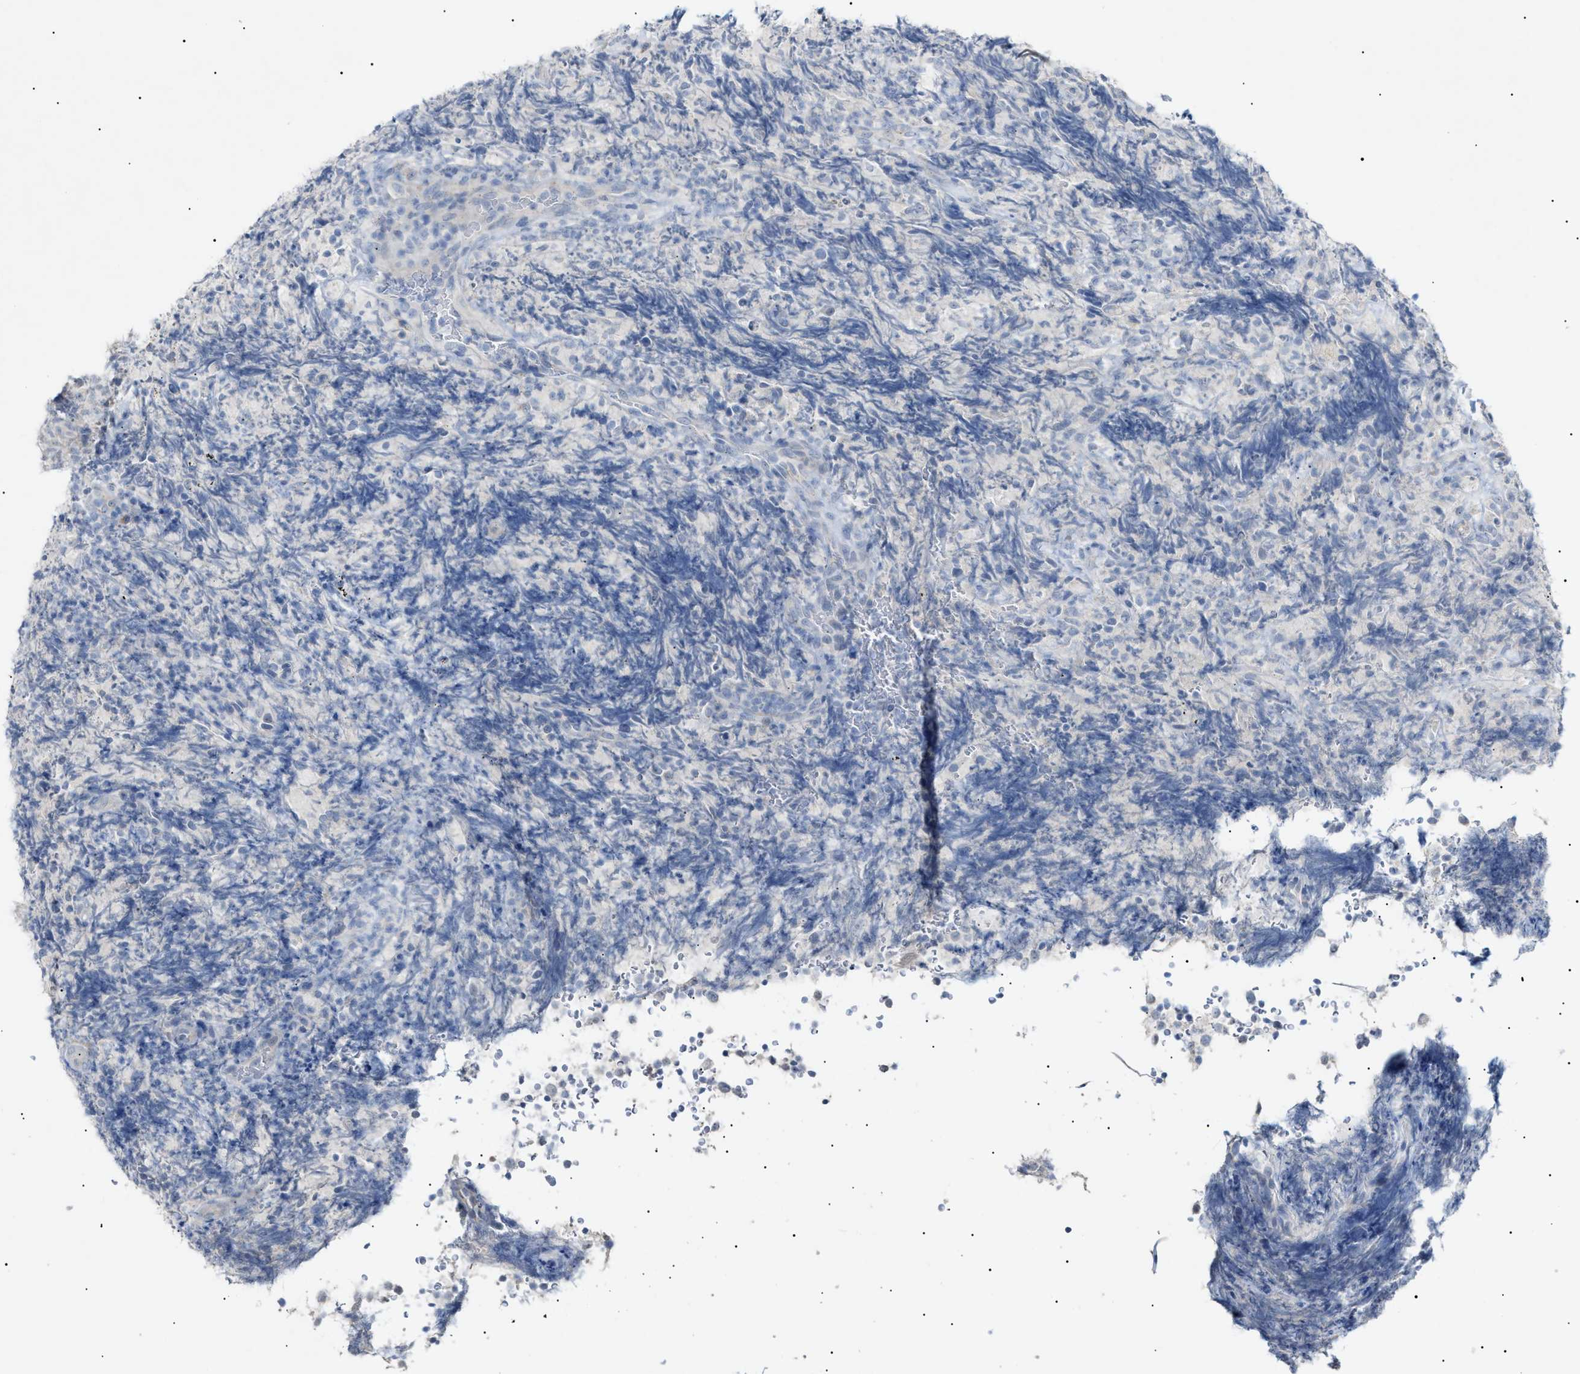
{"staining": {"intensity": "negative", "quantity": "none", "location": "none"}, "tissue": "lymphoma", "cell_type": "Tumor cells", "image_type": "cancer", "snomed": [{"axis": "morphology", "description": "Malignant lymphoma, non-Hodgkin's type, High grade"}, {"axis": "topography", "description": "Tonsil"}], "caption": "IHC micrograph of human high-grade malignant lymphoma, non-Hodgkin's type stained for a protein (brown), which displays no expression in tumor cells. The staining was performed using DAB to visualize the protein expression in brown, while the nuclei were stained in blue with hematoxylin (Magnification: 20x).", "gene": "SLC25A31", "patient": {"sex": "female", "age": 36}}